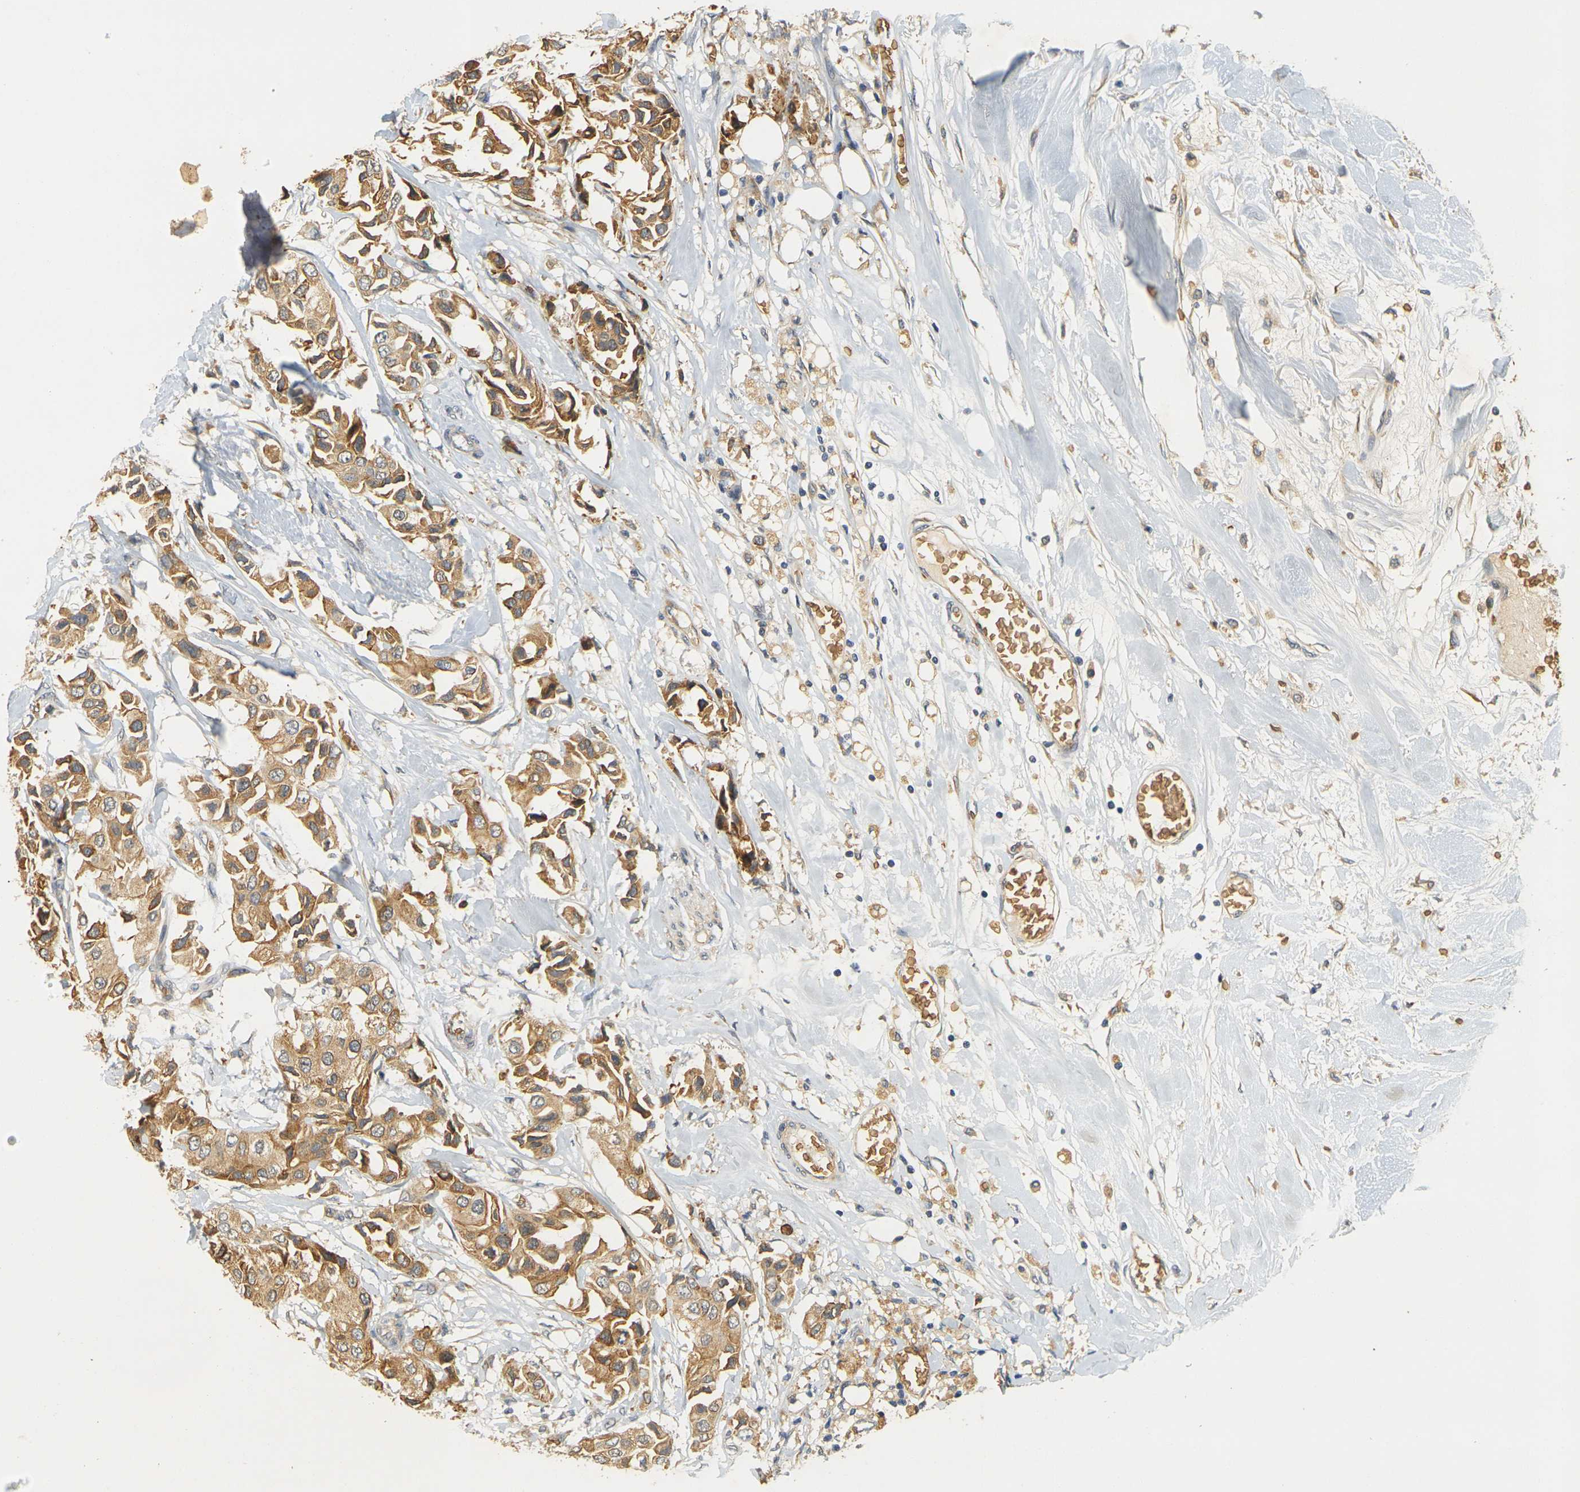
{"staining": {"intensity": "moderate", "quantity": ">75%", "location": "cytoplasmic/membranous"}, "tissue": "breast cancer", "cell_type": "Tumor cells", "image_type": "cancer", "snomed": [{"axis": "morphology", "description": "Duct carcinoma"}, {"axis": "topography", "description": "Breast"}], "caption": "A brown stain highlights moderate cytoplasmic/membranous positivity of a protein in human breast infiltrating ductal carcinoma tumor cells. Nuclei are stained in blue.", "gene": "MEGF9", "patient": {"sex": "female", "age": 80}}